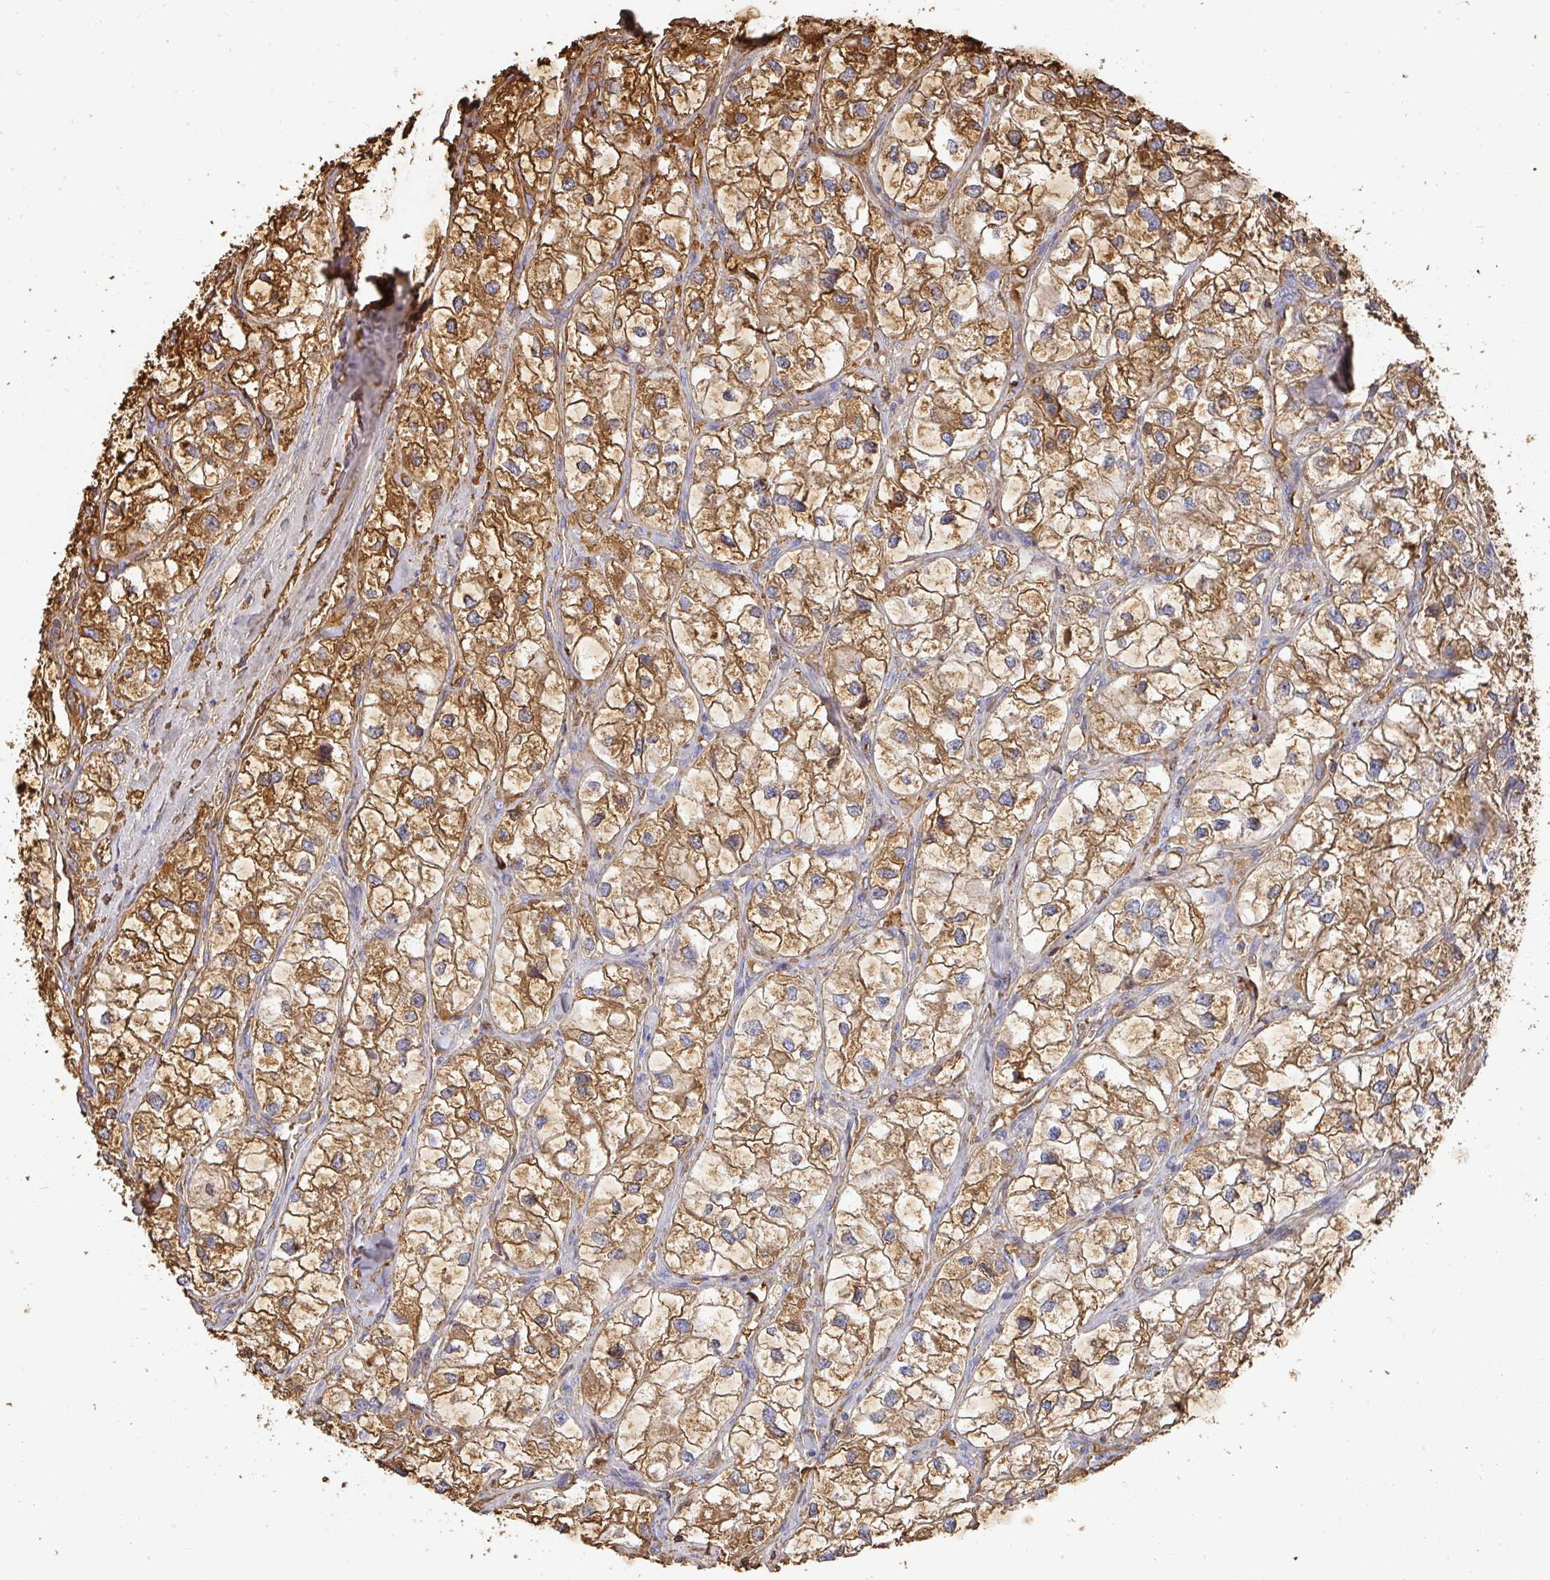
{"staining": {"intensity": "strong", "quantity": ">75%", "location": "cytoplasmic/membranous"}, "tissue": "renal cancer", "cell_type": "Tumor cells", "image_type": "cancer", "snomed": [{"axis": "morphology", "description": "Adenocarcinoma, NOS"}, {"axis": "topography", "description": "Kidney"}], "caption": "Renal cancer stained with a brown dye displays strong cytoplasmic/membranous positive positivity in approximately >75% of tumor cells.", "gene": "ALB", "patient": {"sex": "male", "age": 59}}